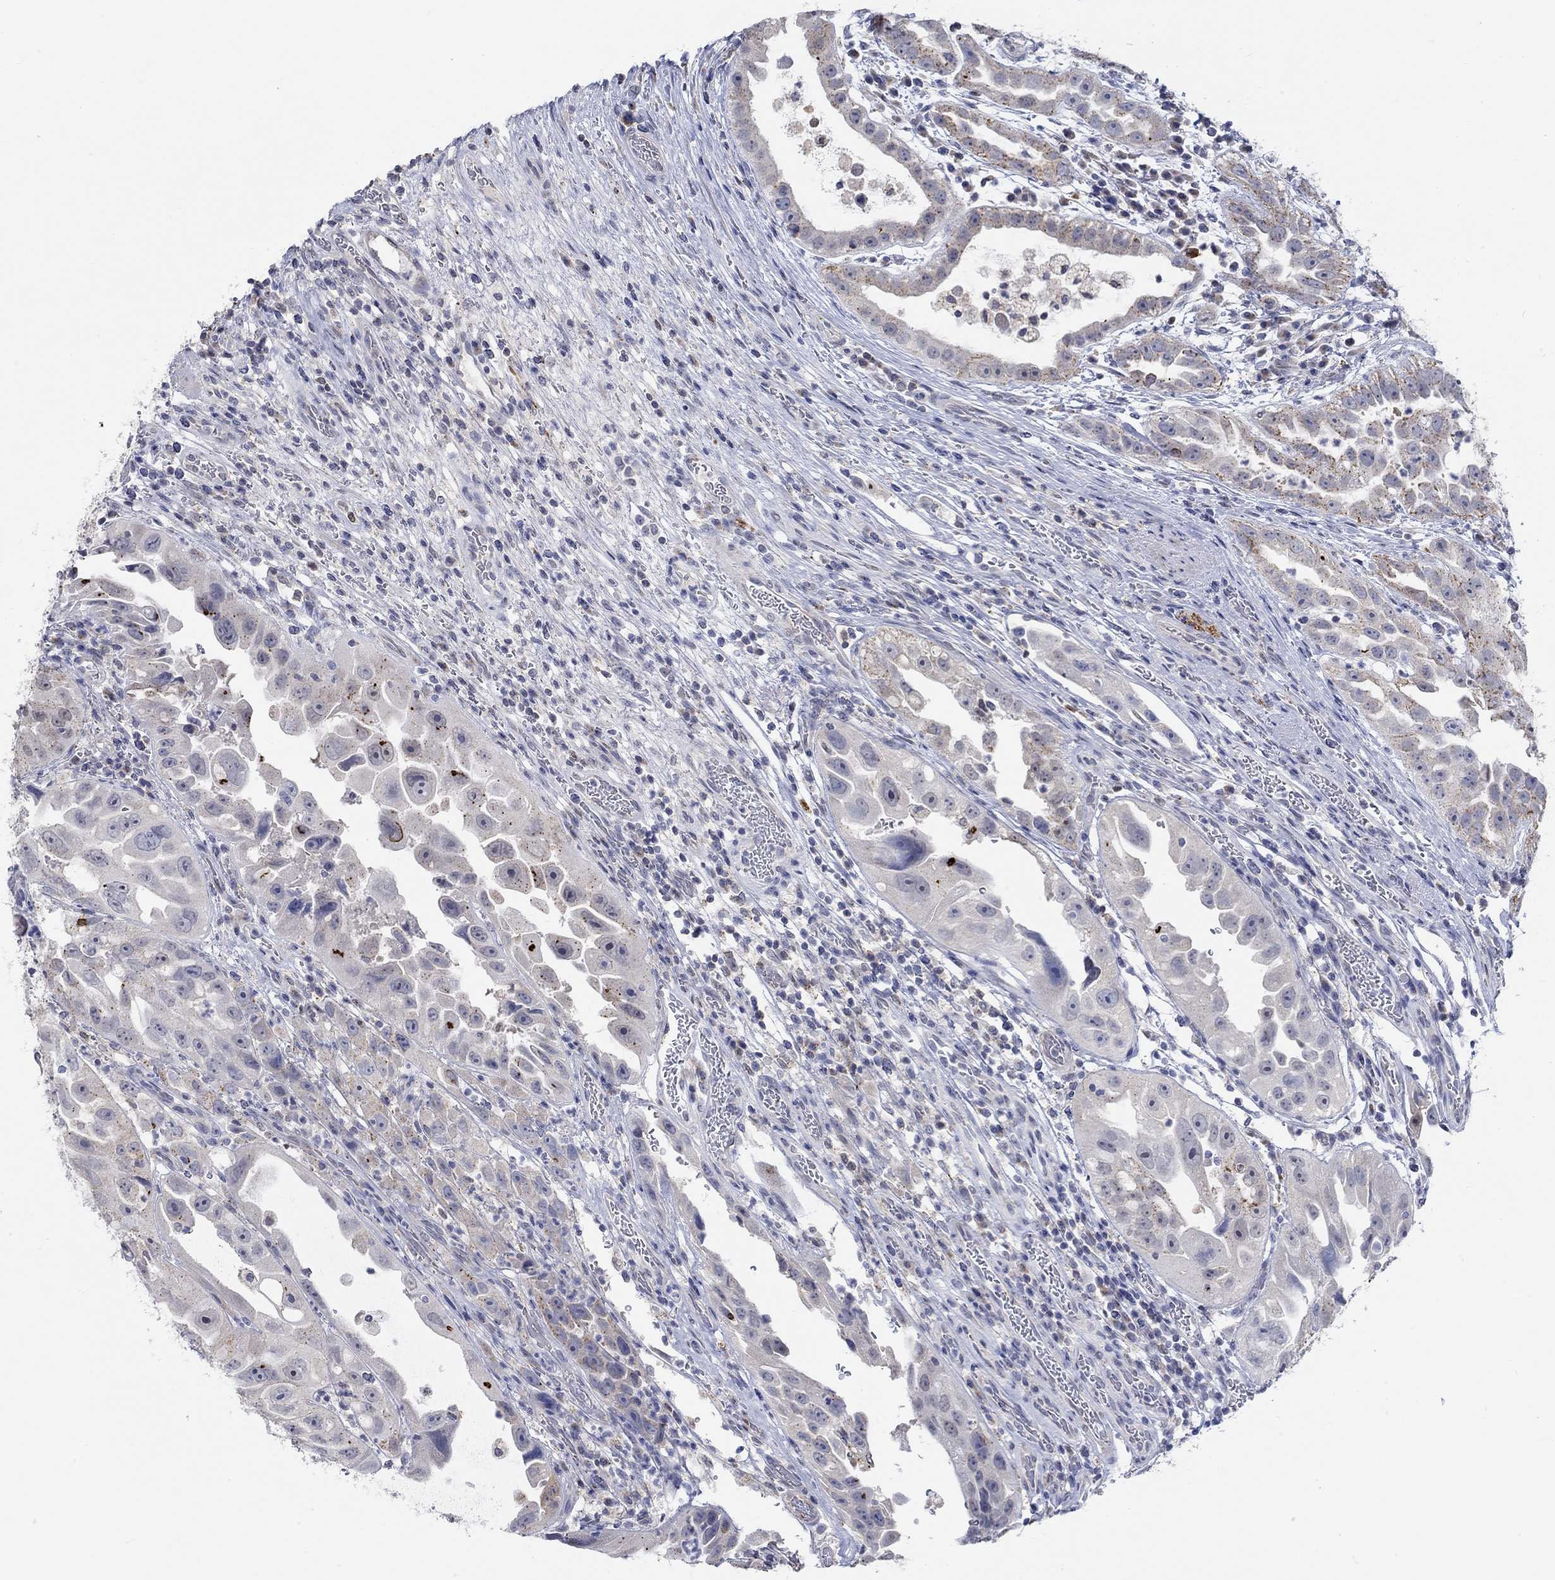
{"staining": {"intensity": "weak", "quantity": "25%-75%", "location": "cytoplasmic/membranous"}, "tissue": "urothelial cancer", "cell_type": "Tumor cells", "image_type": "cancer", "snomed": [{"axis": "morphology", "description": "Urothelial carcinoma, High grade"}, {"axis": "topography", "description": "Urinary bladder"}], "caption": "This histopathology image shows urothelial carcinoma (high-grade) stained with immunohistochemistry (IHC) to label a protein in brown. The cytoplasmic/membranous of tumor cells show weak positivity for the protein. Nuclei are counter-stained blue.", "gene": "NAV3", "patient": {"sex": "female", "age": 41}}